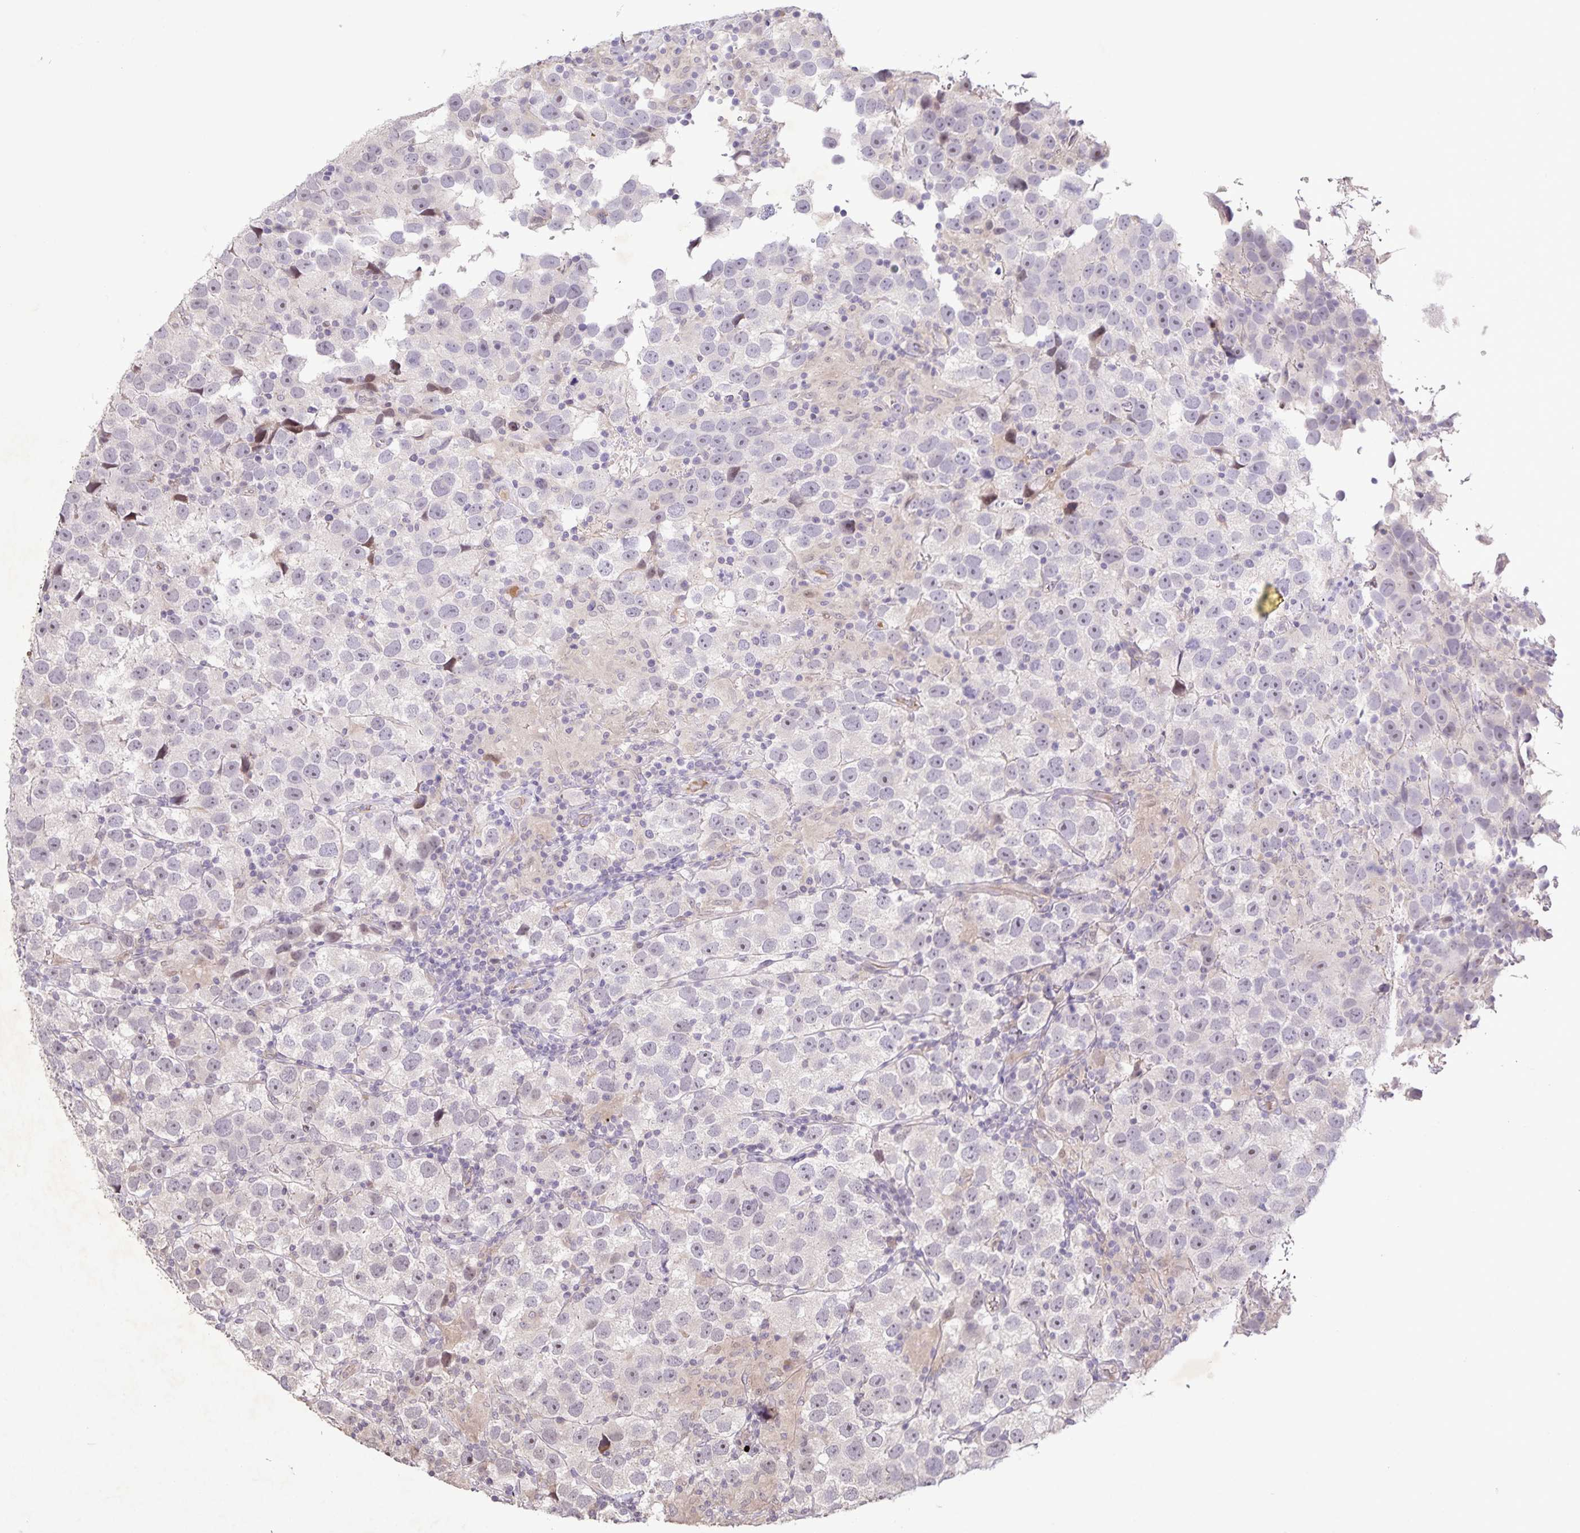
{"staining": {"intensity": "negative", "quantity": "none", "location": "none"}, "tissue": "testis cancer", "cell_type": "Tumor cells", "image_type": "cancer", "snomed": [{"axis": "morphology", "description": "Seminoma, NOS"}, {"axis": "topography", "description": "Testis"}], "caption": "Immunohistochemistry (IHC) histopathology image of neoplastic tissue: testis cancer stained with DAB exhibits no significant protein positivity in tumor cells.", "gene": "GDF2", "patient": {"sex": "male", "age": 26}}